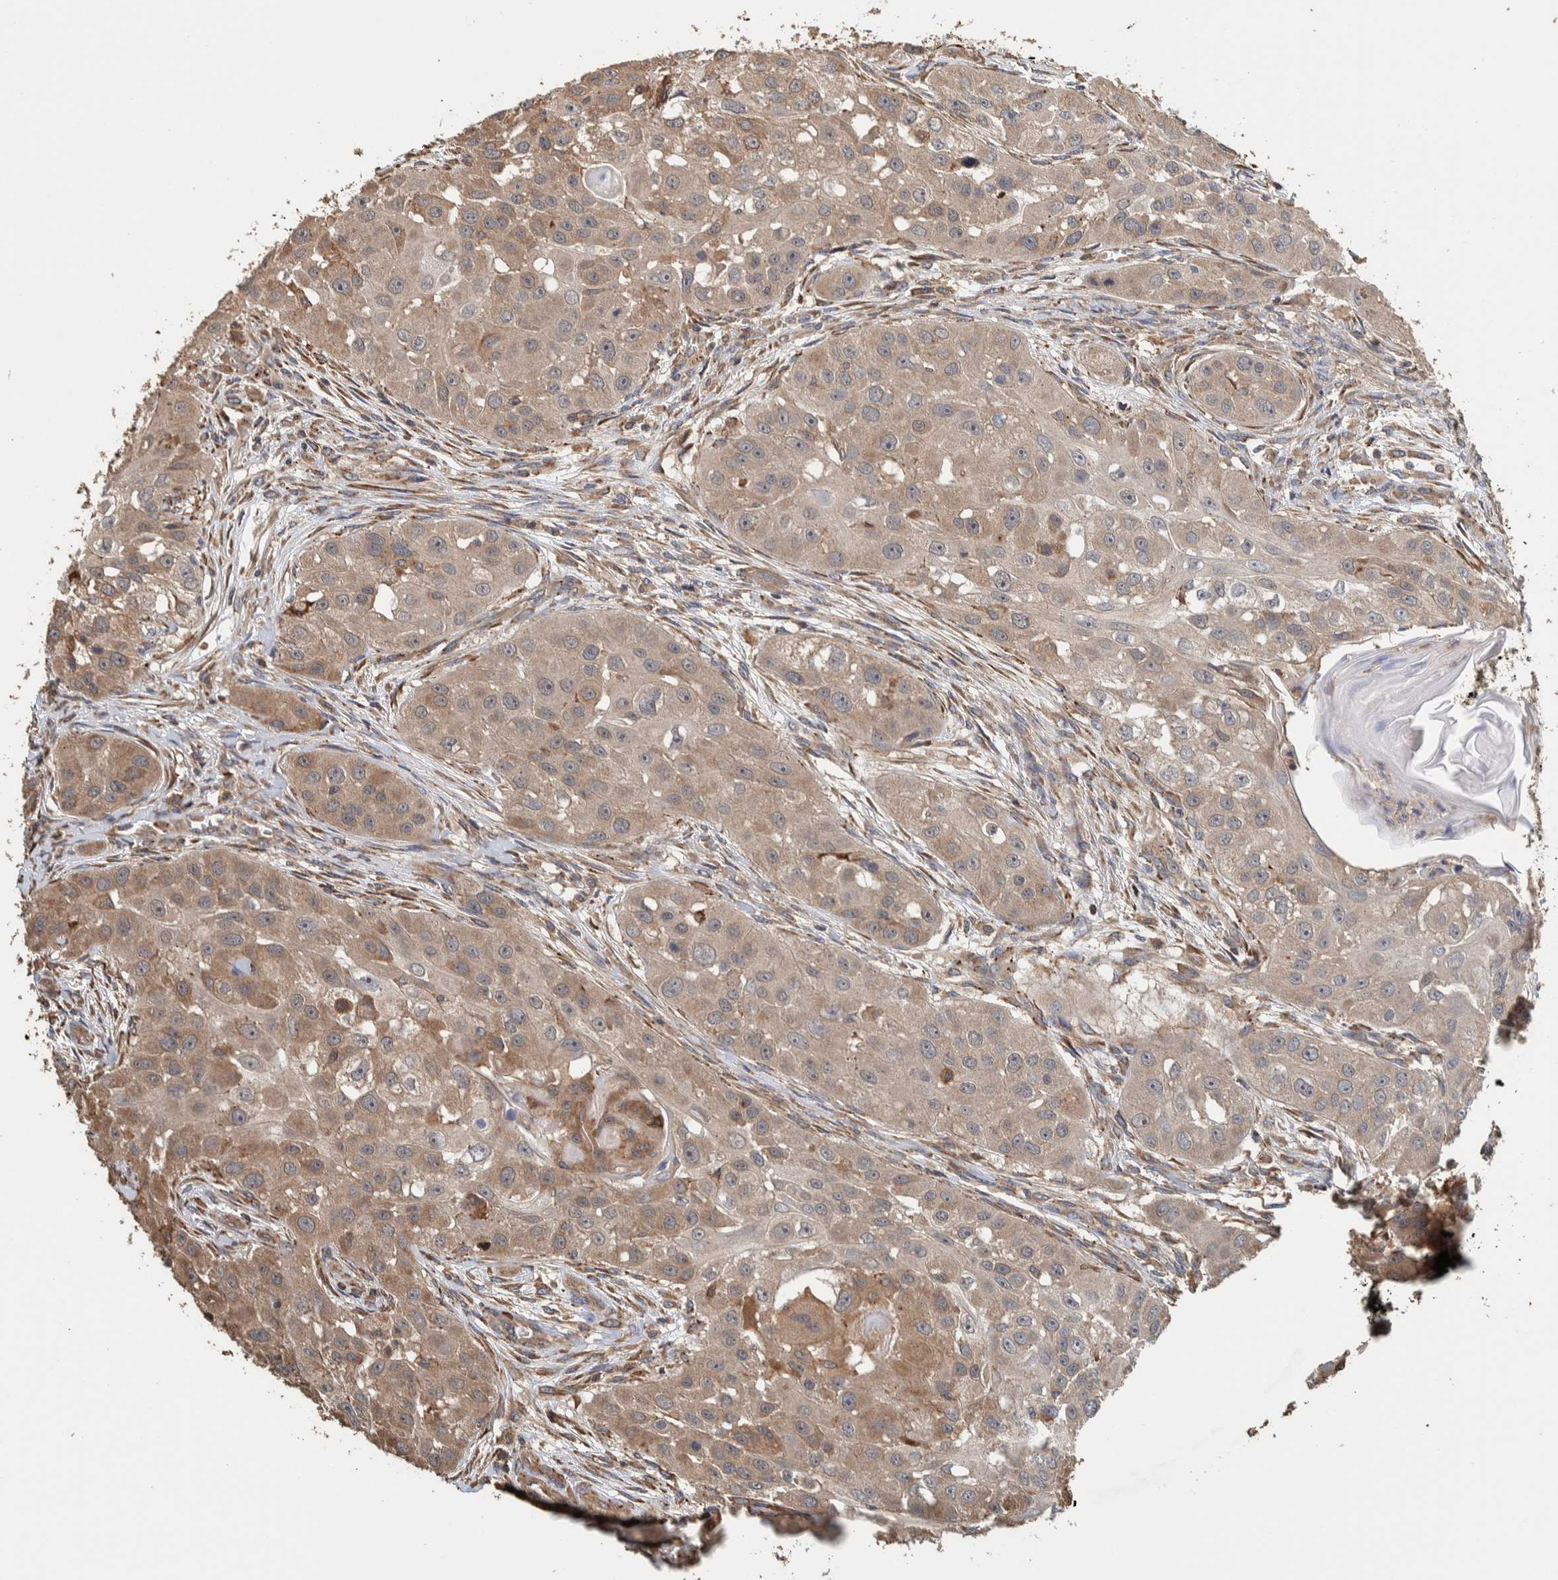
{"staining": {"intensity": "weak", "quantity": ">75%", "location": "cytoplasmic/membranous"}, "tissue": "head and neck cancer", "cell_type": "Tumor cells", "image_type": "cancer", "snomed": [{"axis": "morphology", "description": "Normal tissue, NOS"}, {"axis": "morphology", "description": "Squamous cell carcinoma, NOS"}, {"axis": "topography", "description": "Skeletal muscle"}, {"axis": "topography", "description": "Head-Neck"}], "caption": "Immunohistochemical staining of squamous cell carcinoma (head and neck) reveals weak cytoplasmic/membranous protein staining in about >75% of tumor cells.", "gene": "PLA2G3", "patient": {"sex": "male", "age": 51}}